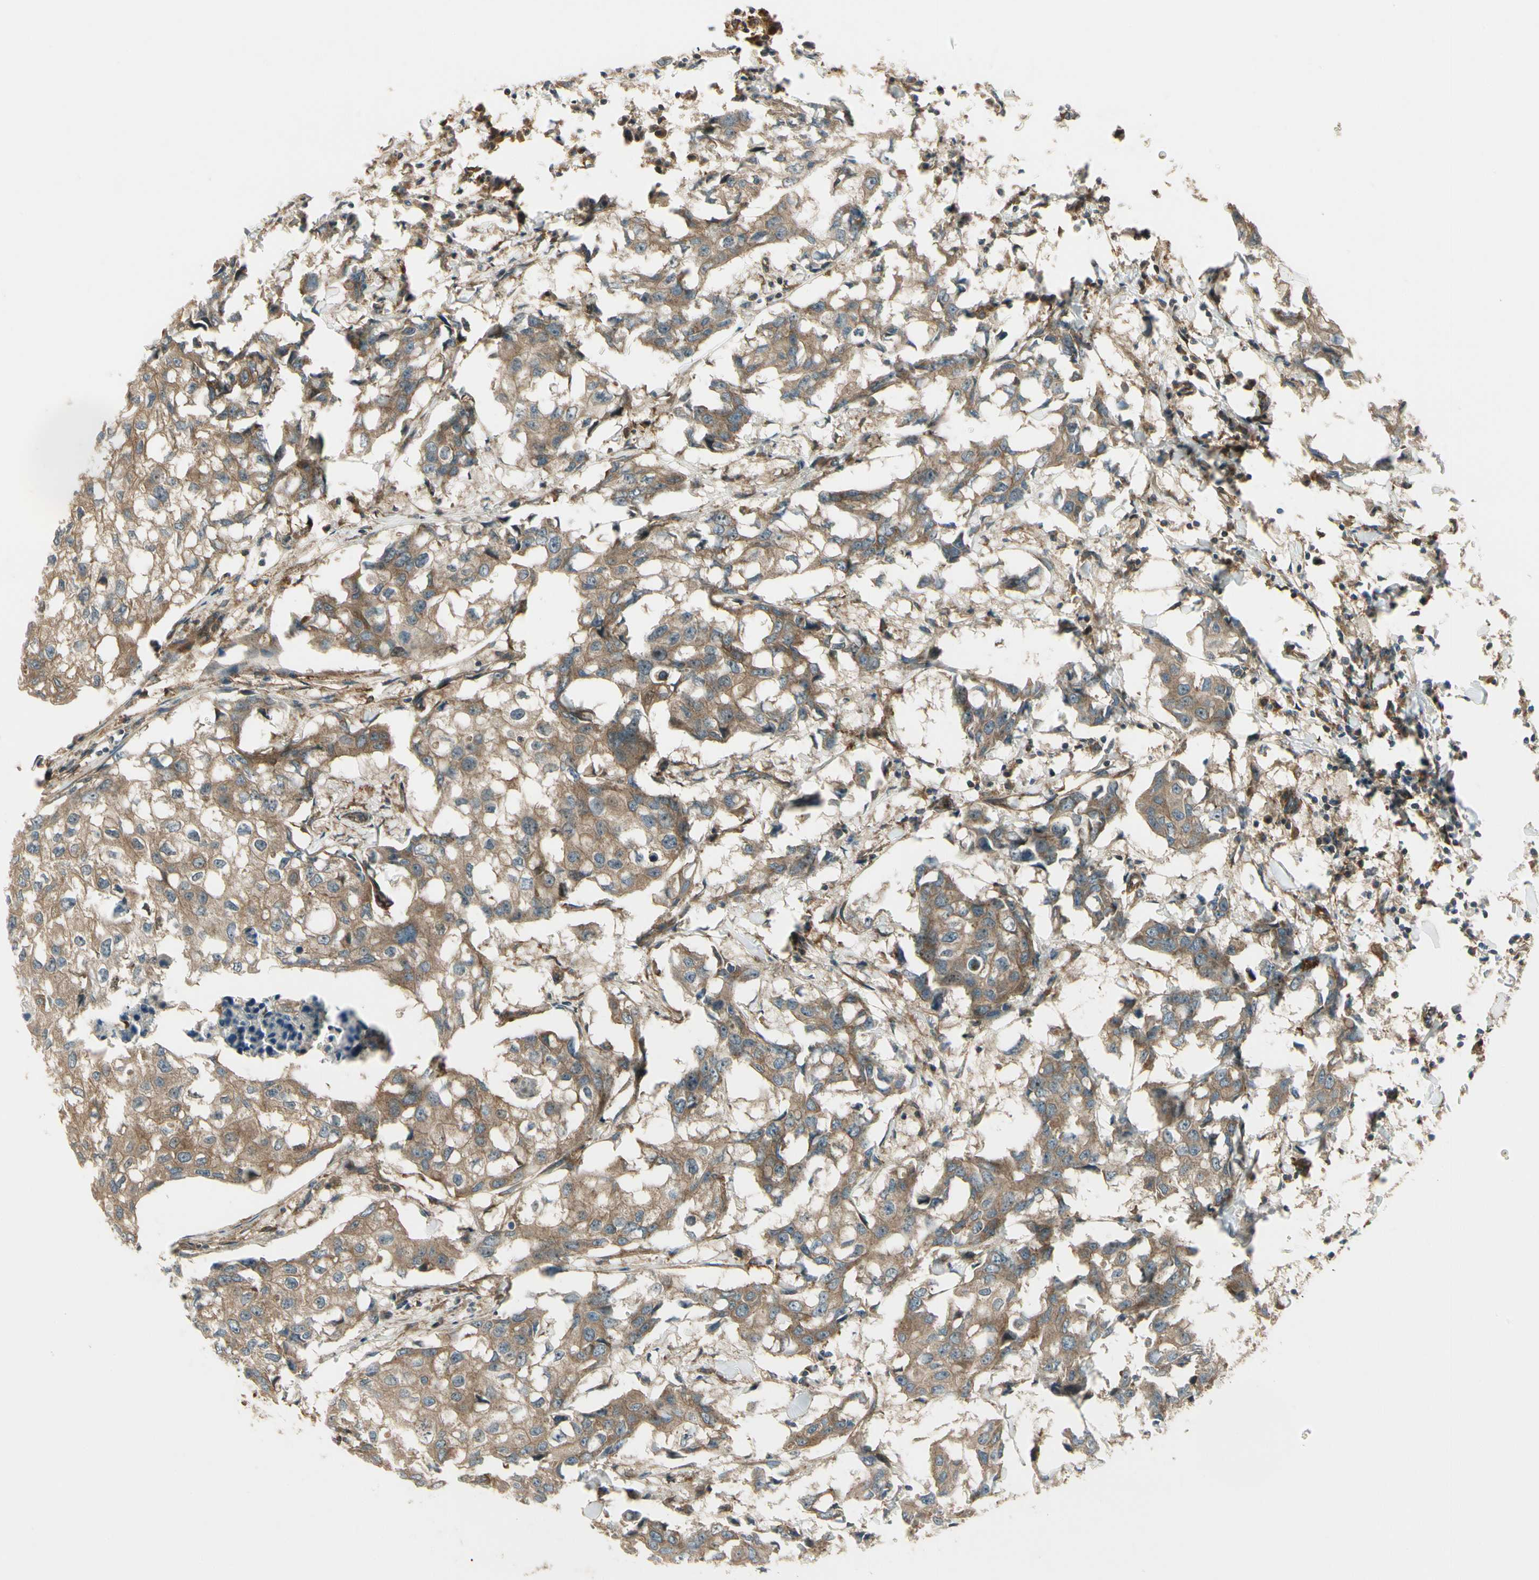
{"staining": {"intensity": "moderate", "quantity": ">75%", "location": "cytoplasmic/membranous"}, "tissue": "breast cancer", "cell_type": "Tumor cells", "image_type": "cancer", "snomed": [{"axis": "morphology", "description": "Duct carcinoma"}, {"axis": "topography", "description": "Breast"}], "caption": "Human breast cancer (invasive ductal carcinoma) stained with a brown dye shows moderate cytoplasmic/membranous positive staining in about >75% of tumor cells.", "gene": "FKBP15", "patient": {"sex": "female", "age": 27}}